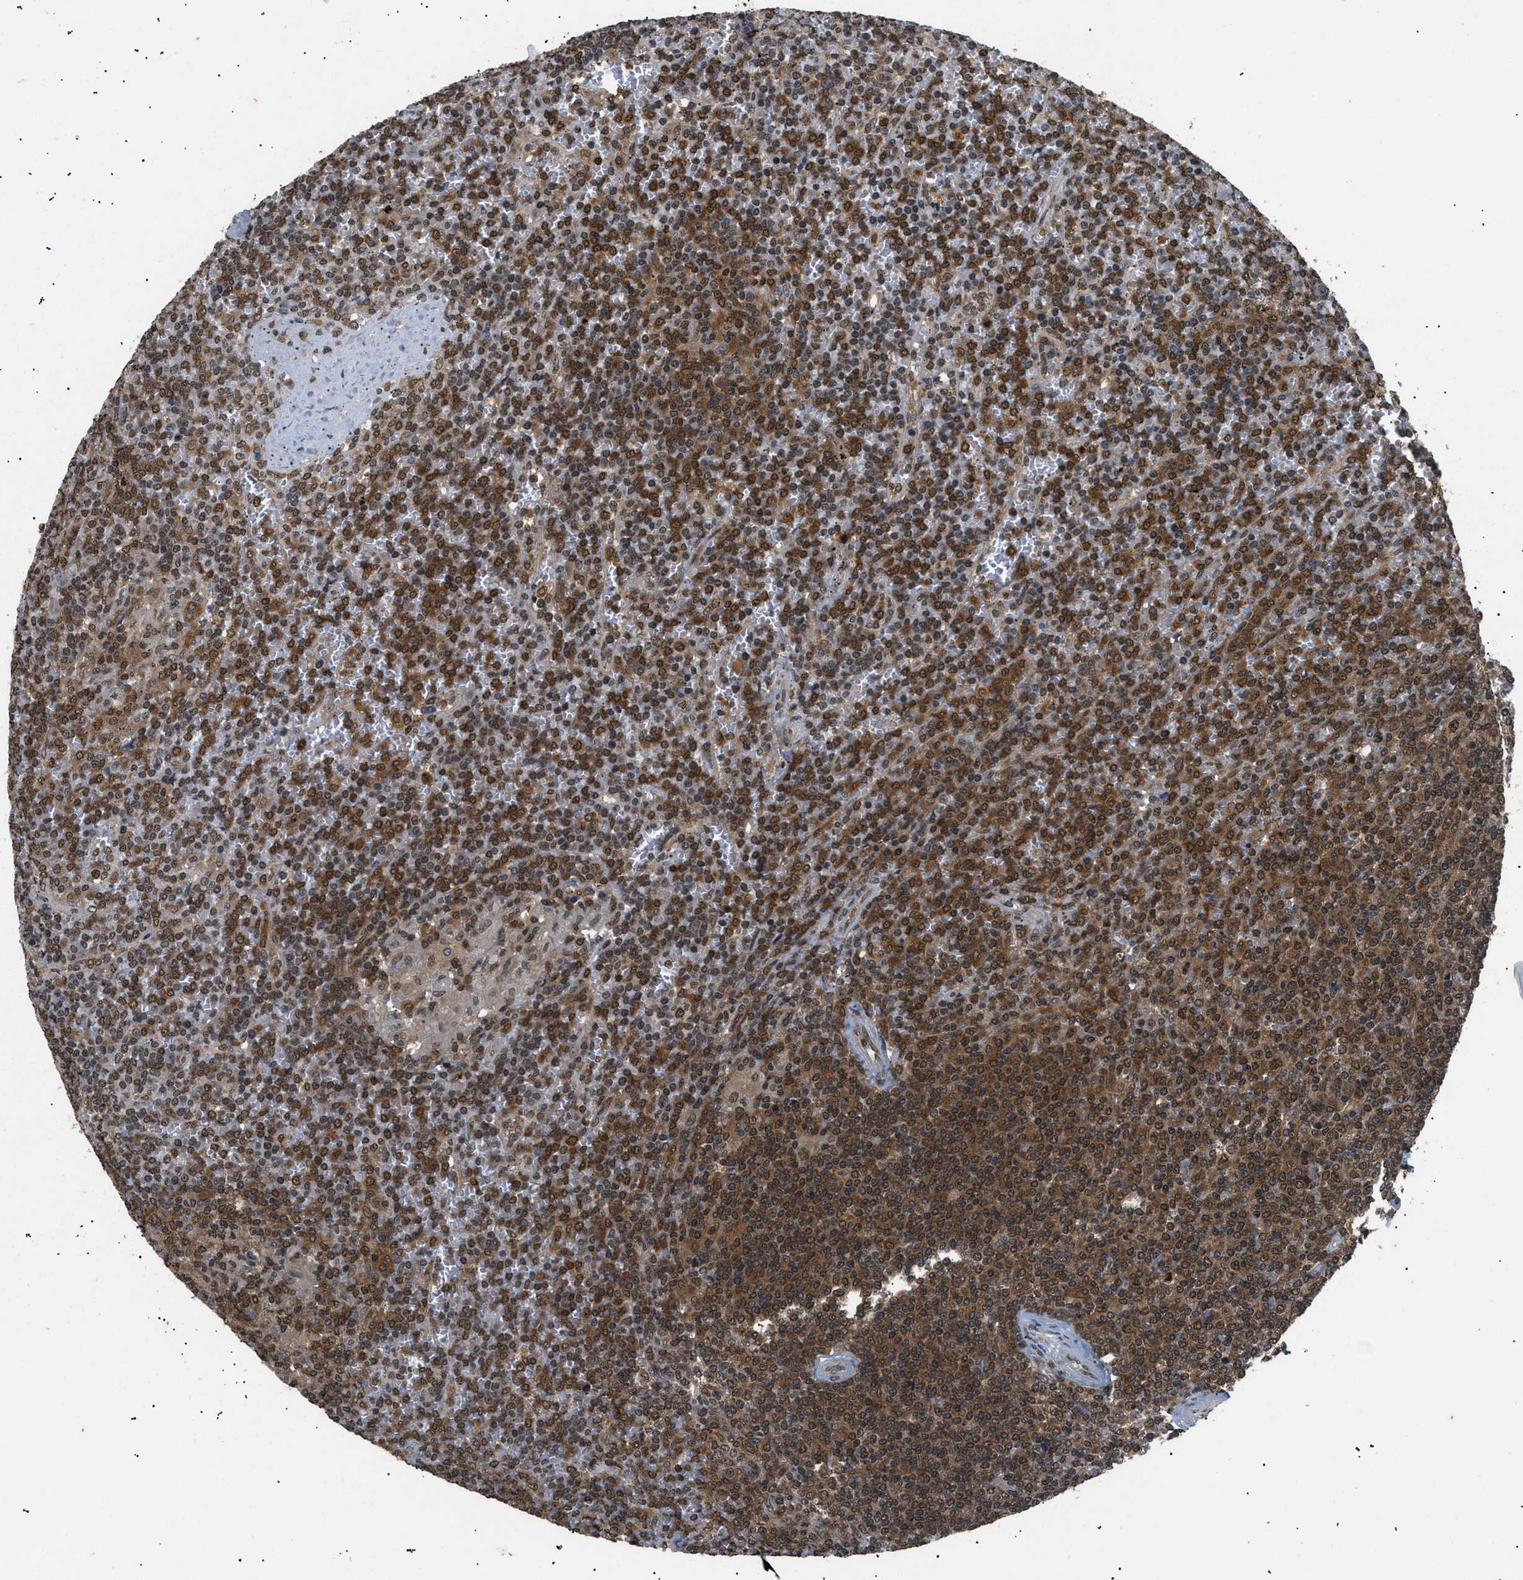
{"staining": {"intensity": "strong", "quantity": "25%-75%", "location": "cytoplasmic/membranous,nuclear"}, "tissue": "lymphoma", "cell_type": "Tumor cells", "image_type": "cancer", "snomed": [{"axis": "morphology", "description": "Malignant lymphoma, non-Hodgkin's type, Low grade"}, {"axis": "topography", "description": "Spleen"}], "caption": "Immunohistochemical staining of human lymphoma demonstrates high levels of strong cytoplasmic/membranous and nuclear expression in approximately 25%-75% of tumor cells.", "gene": "RBM5", "patient": {"sex": "female", "age": 19}}